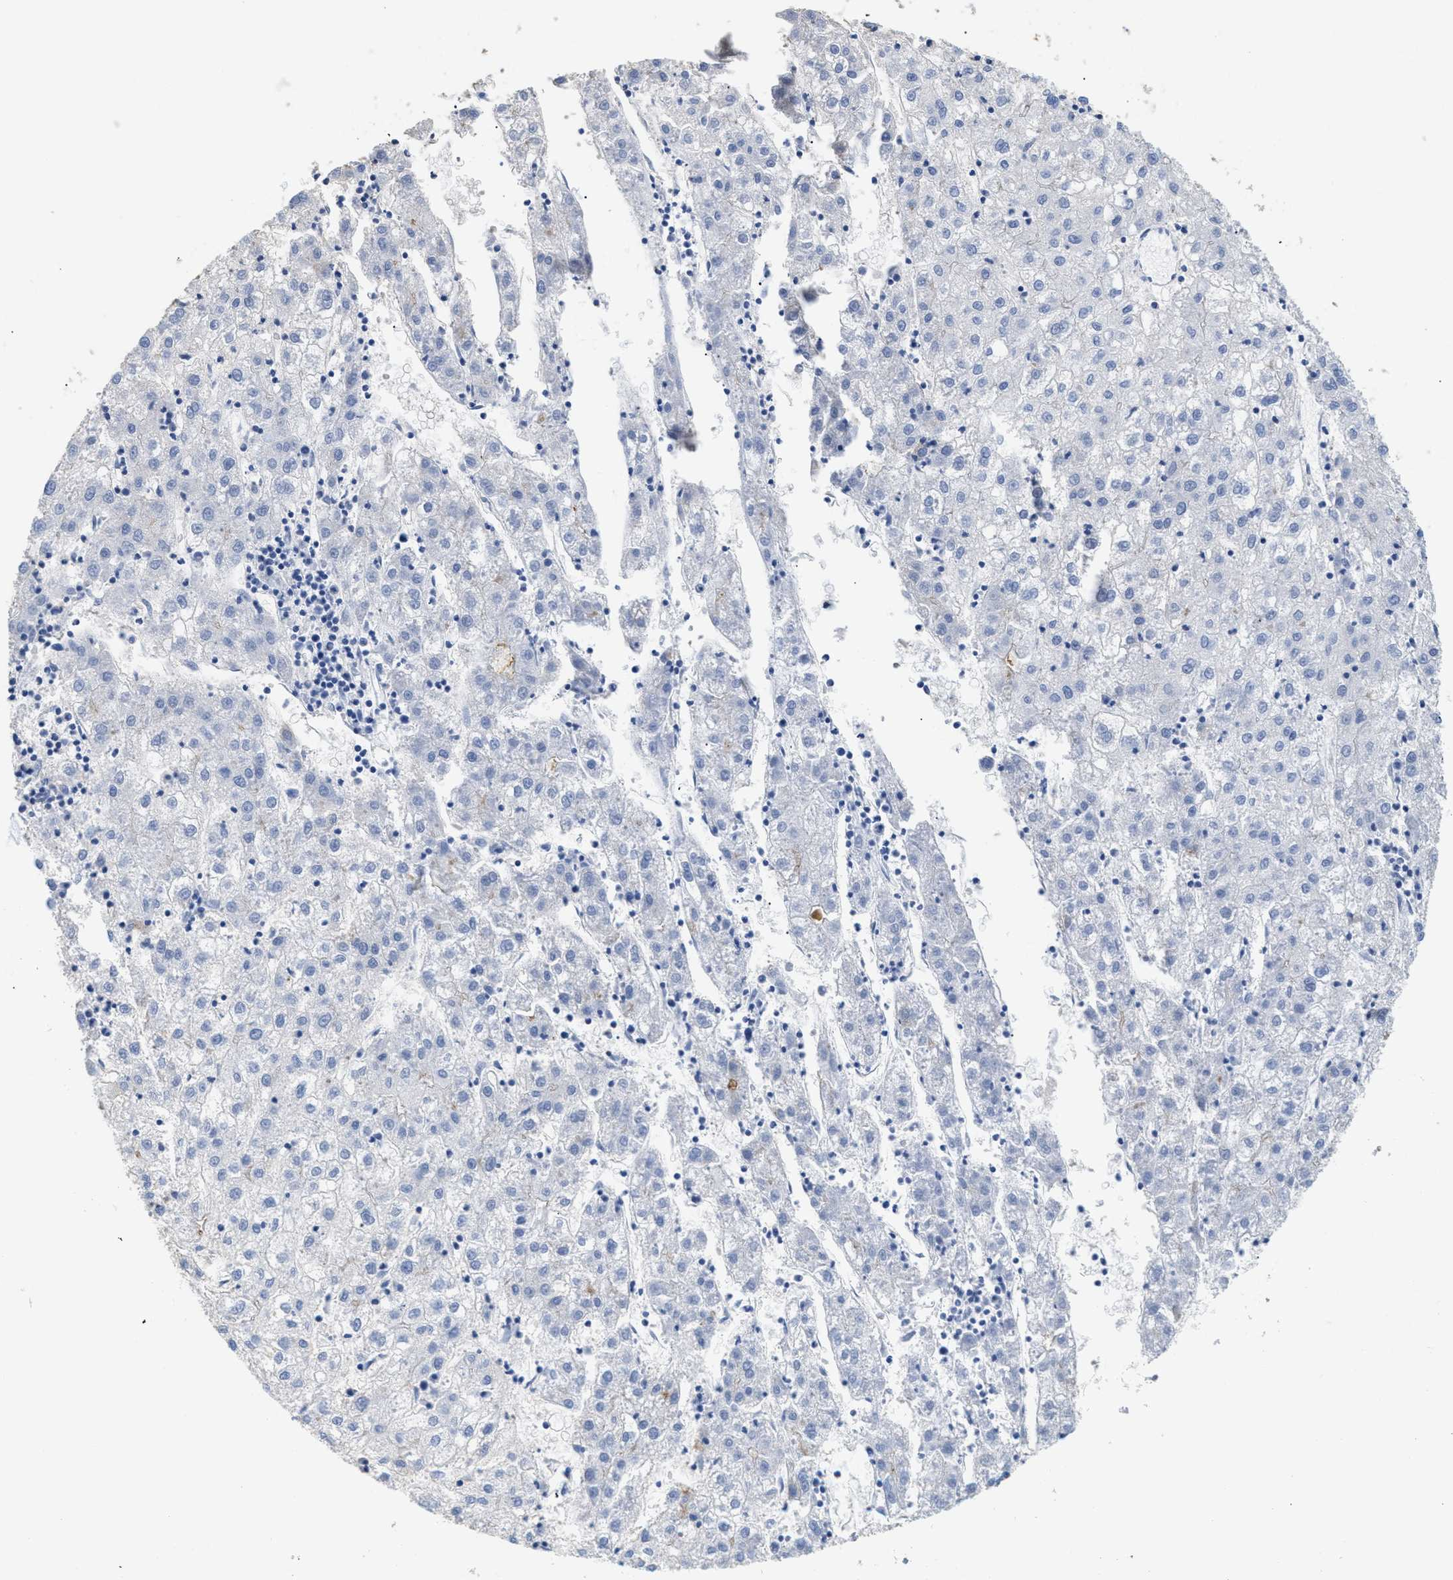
{"staining": {"intensity": "negative", "quantity": "none", "location": "none"}, "tissue": "liver cancer", "cell_type": "Tumor cells", "image_type": "cancer", "snomed": [{"axis": "morphology", "description": "Carcinoma, Hepatocellular, NOS"}, {"axis": "topography", "description": "Liver"}], "caption": "The micrograph exhibits no staining of tumor cells in liver hepatocellular carcinoma.", "gene": "DLC1", "patient": {"sex": "male", "age": 72}}